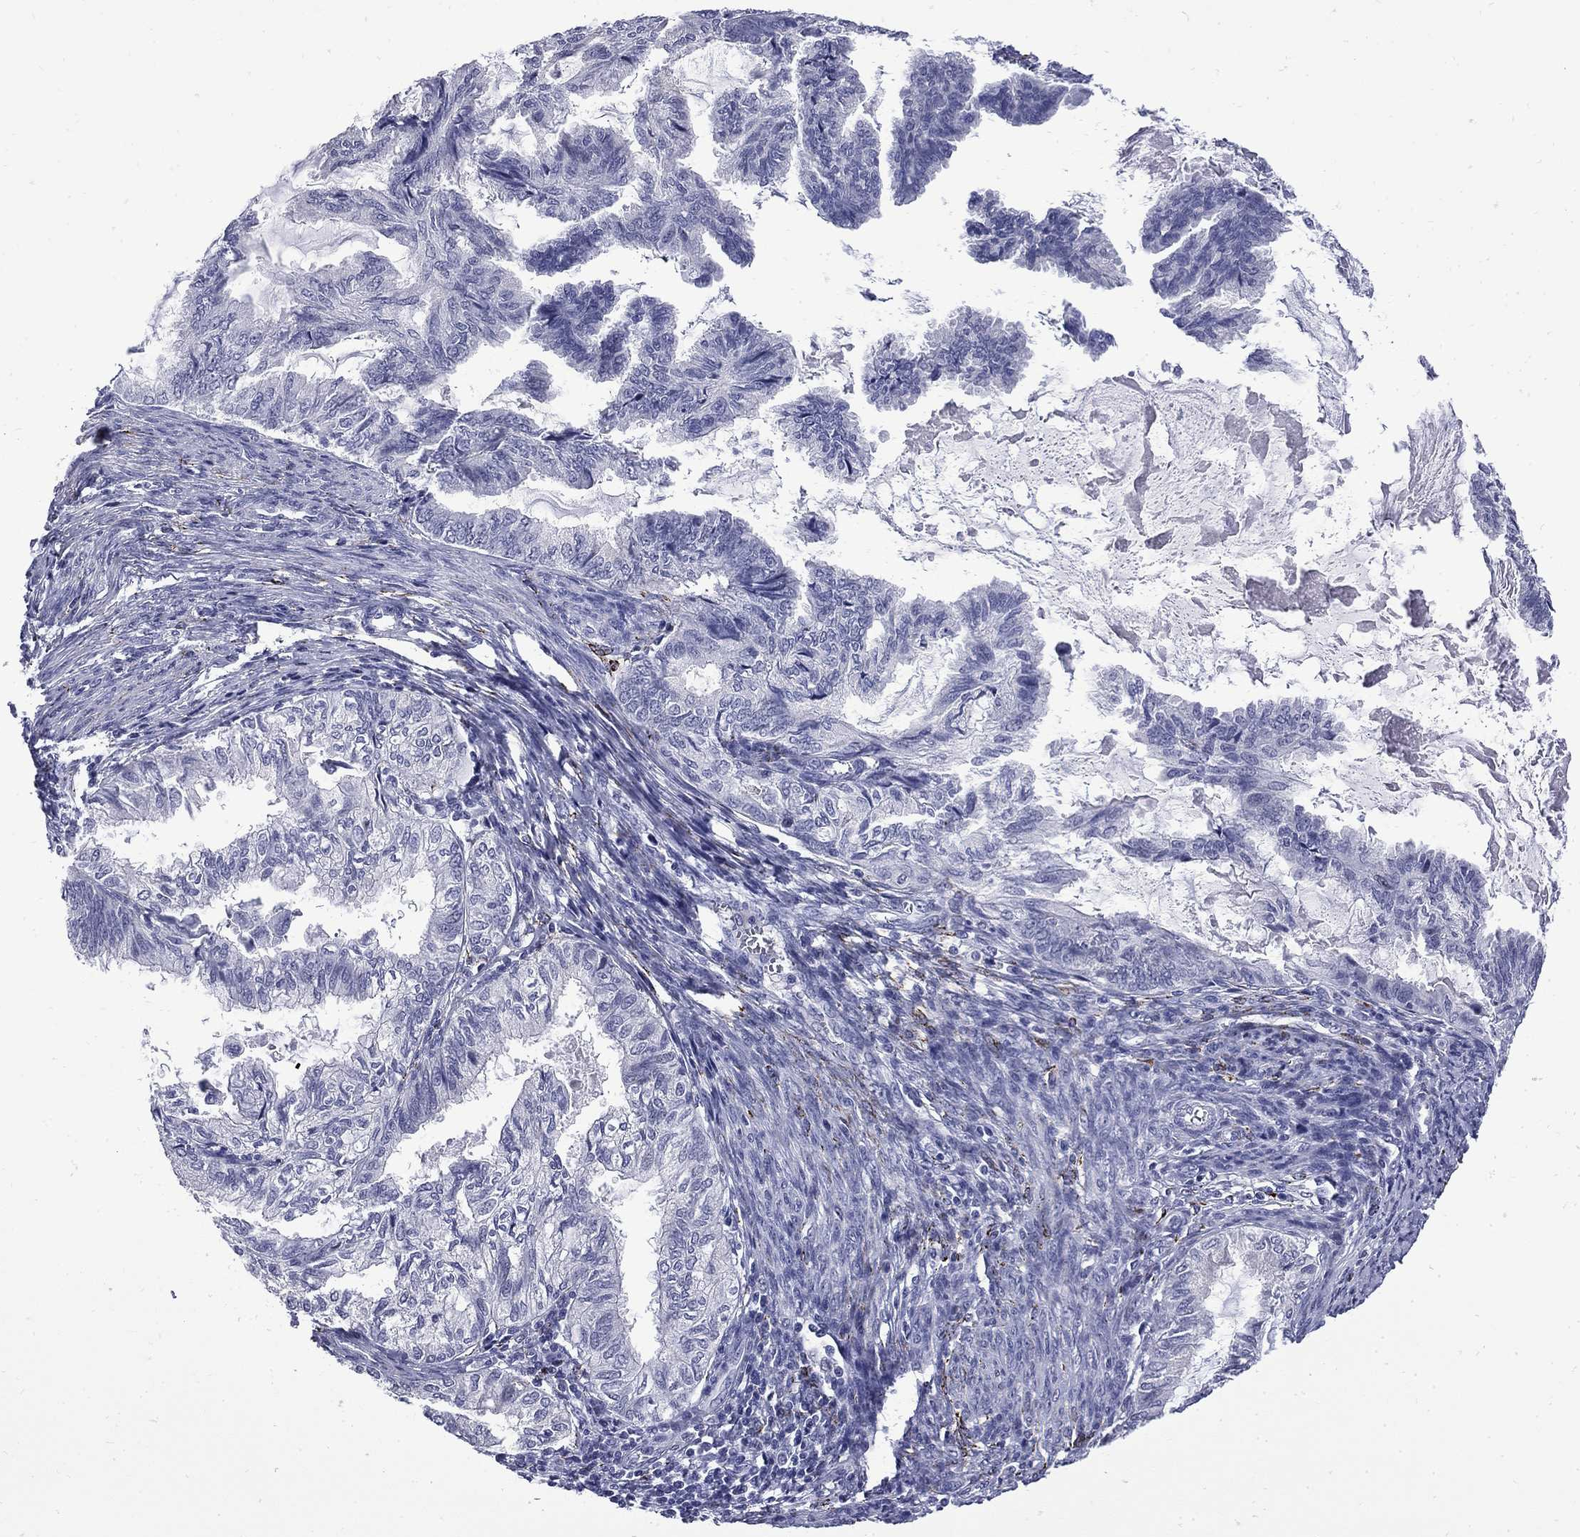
{"staining": {"intensity": "negative", "quantity": "none", "location": "none"}, "tissue": "endometrial cancer", "cell_type": "Tumor cells", "image_type": "cancer", "snomed": [{"axis": "morphology", "description": "Adenocarcinoma, NOS"}, {"axis": "topography", "description": "Endometrium"}], "caption": "The image displays no significant positivity in tumor cells of endometrial adenocarcinoma.", "gene": "MGARP", "patient": {"sex": "female", "age": 86}}